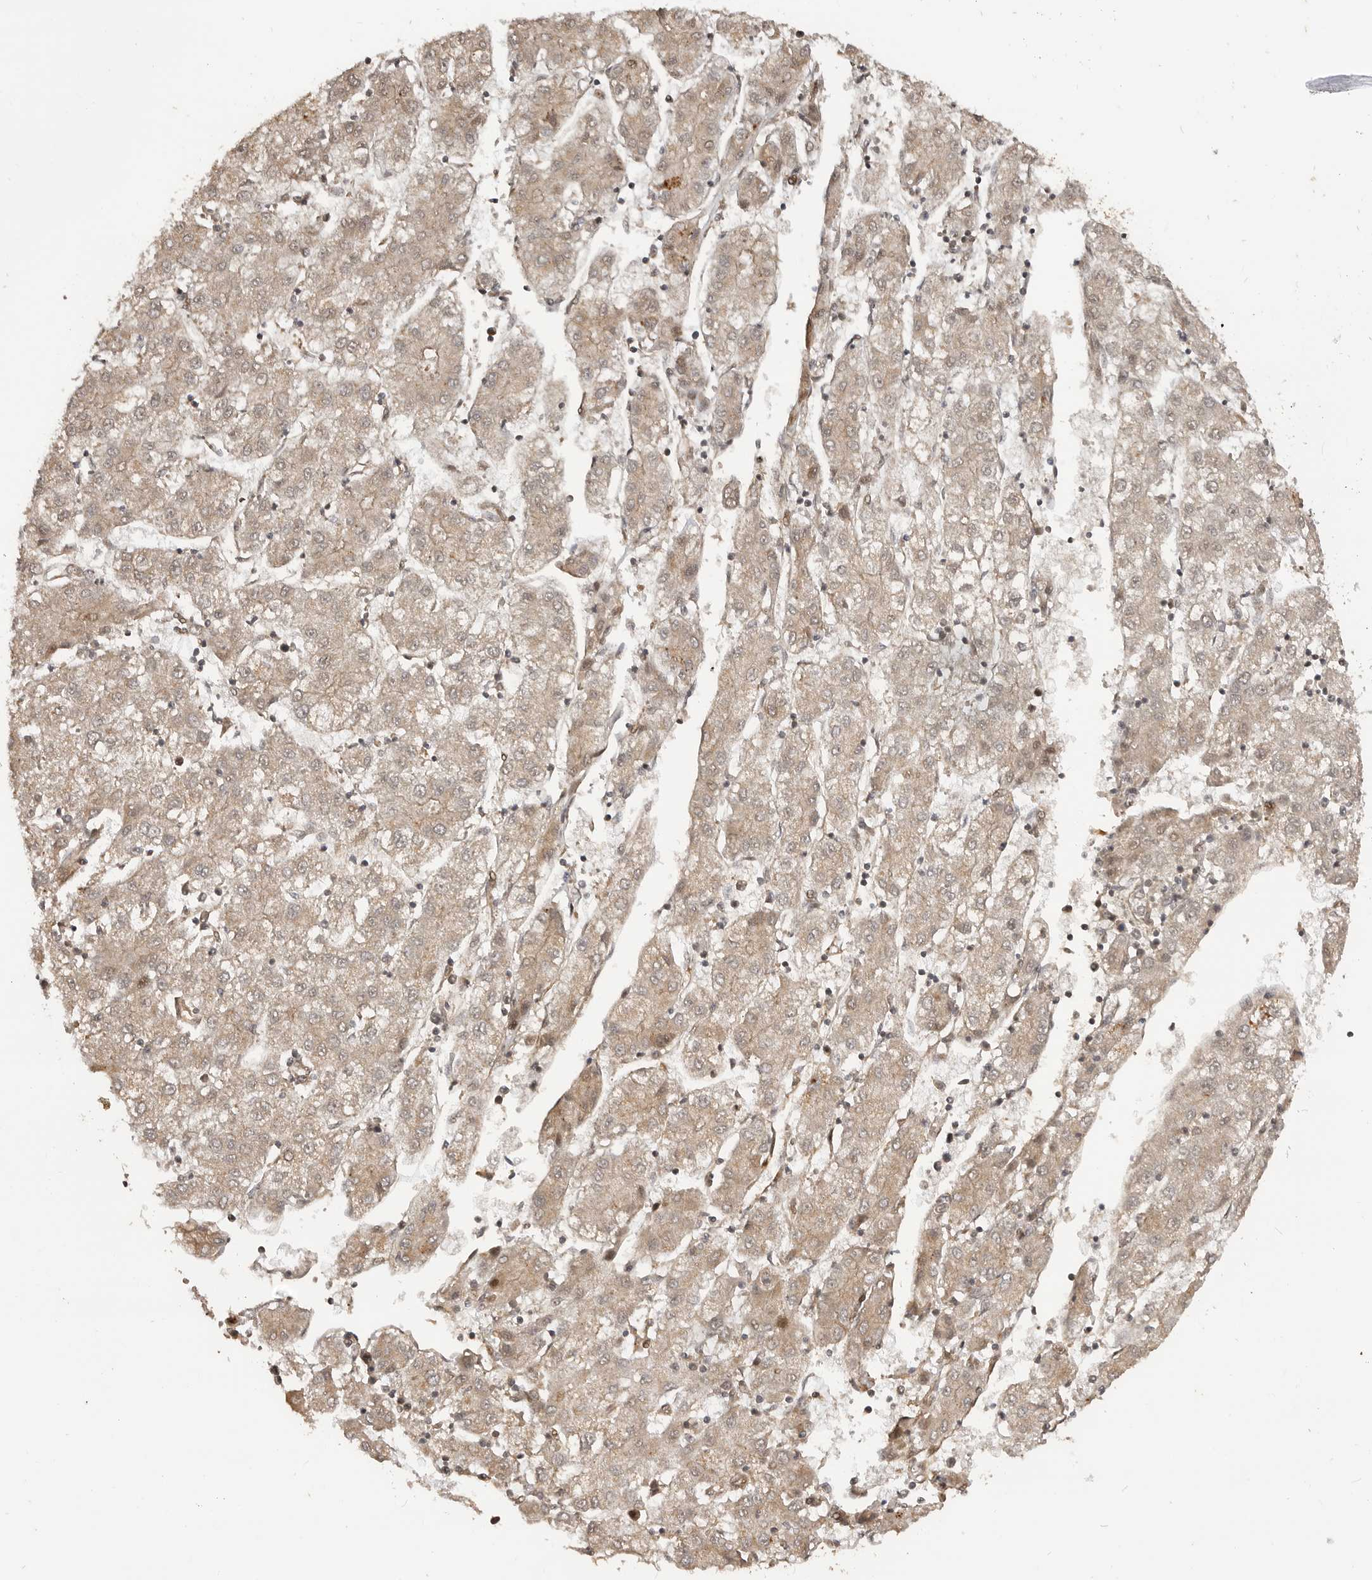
{"staining": {"intensity": "negative", "quantity": "none", "location": "none"}, "tissue": "liver cancer", "cell_type": "Tumor cells", "image_type": "cancer", "snomed": [{"axis": "morphology", "description": "Carcinoma, Hepatocellular, NOS"}, {"axis": "topography", "description": "Liver"}], "caption": "Immunohistochemistry image of human liver cancer stained for a protein (brown), which reveals no expression in tumor cells.", "gene": "ADPRS", "patient": {"sex": "male", "age": 72}}